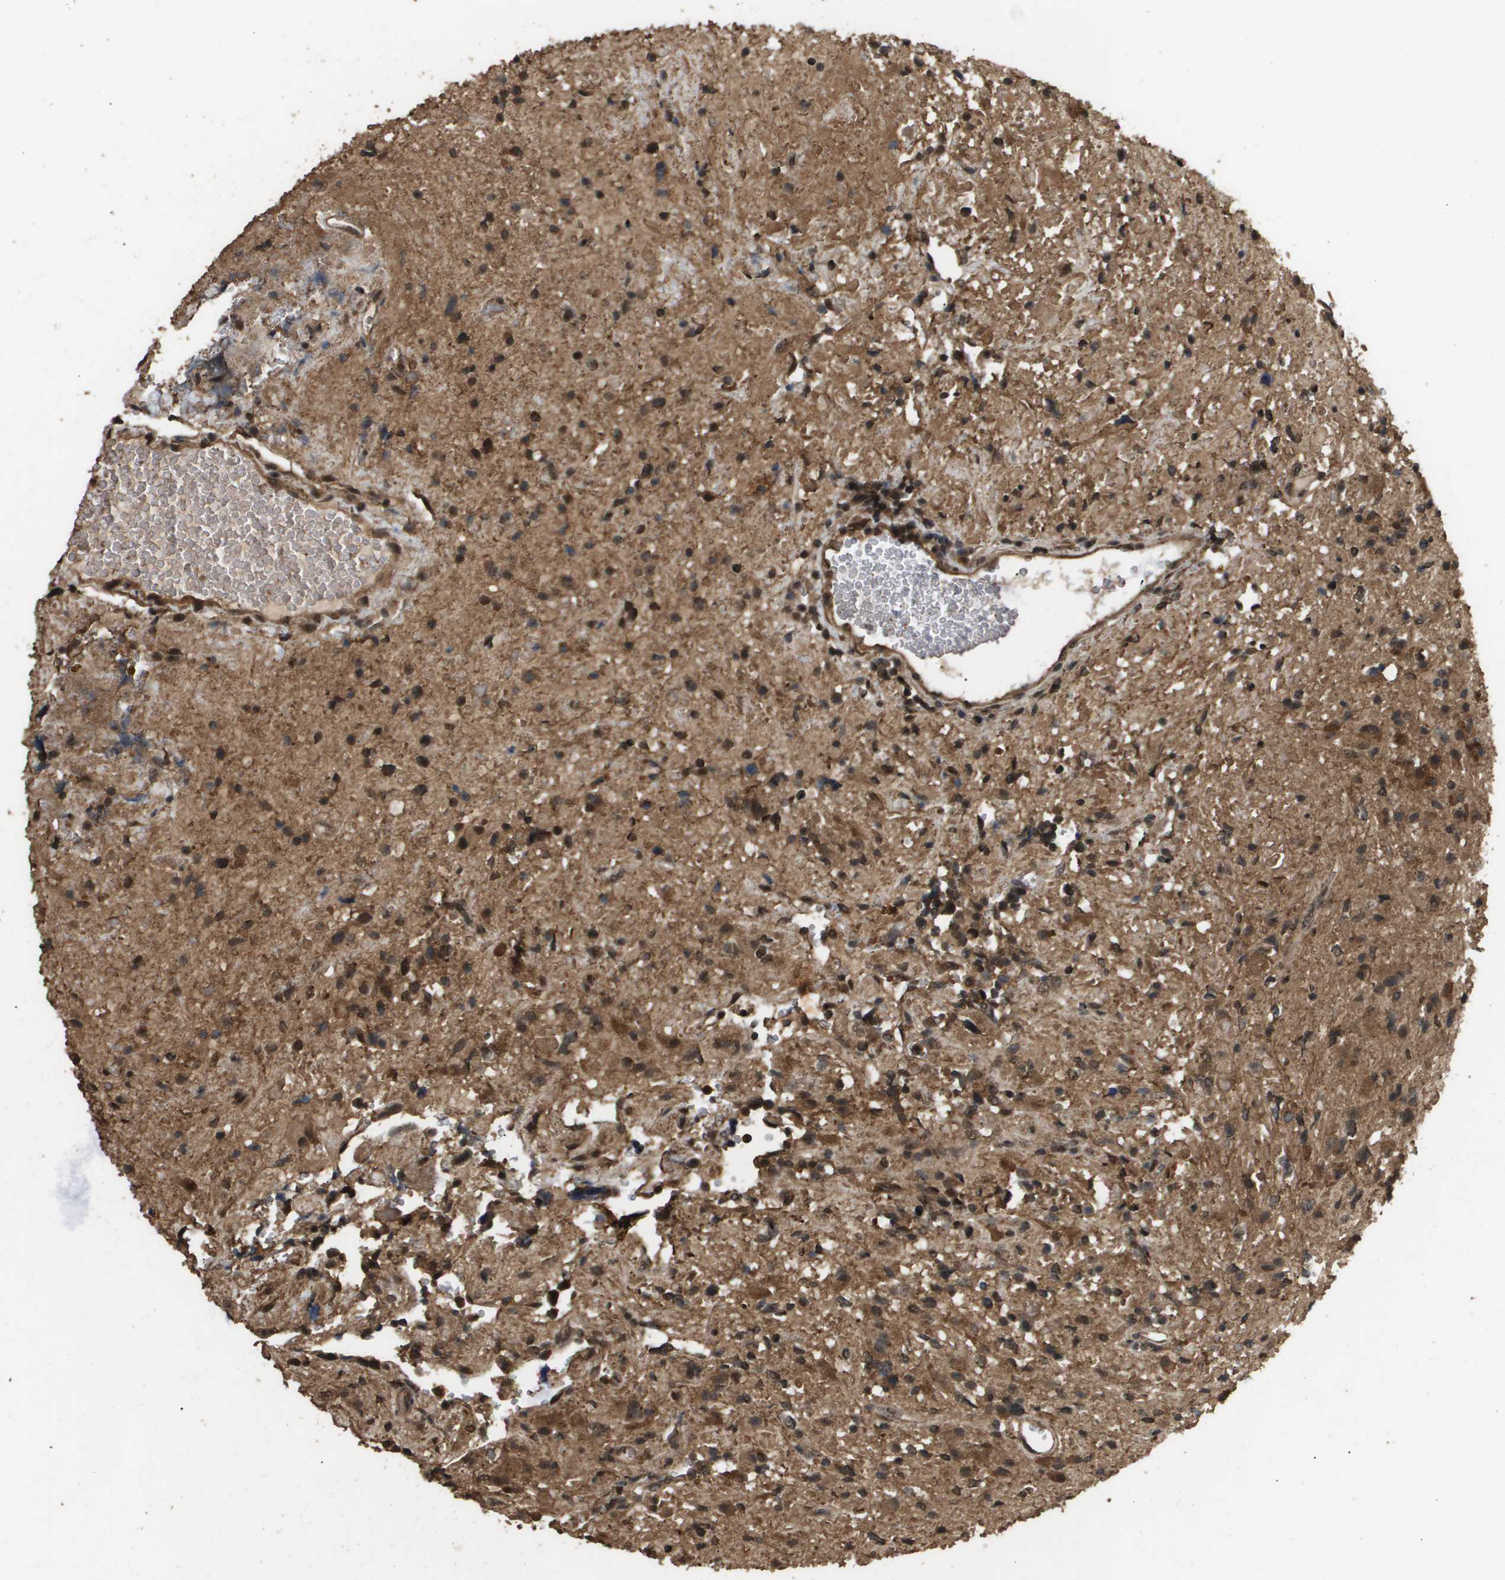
{"staining": {"intensity": "moderate", "quantity": ">75%", "location": "cytoplasmic/membranous,nuclear"}, "tissue": "glioma", "cell_type": "Tumor cells", "image_type": "cancer", "snomed": [{"axis": "morphology", "description": "Glioma, malignant, High grade"}, {"axis": "topography", "description": "Brain"}], "caption": "A brown stain labels moderate cytoplasmic/membranous and nuclear expression of a protein in malignant glioma (high-grade) tumor cells.", "gene": "ING1", "patient": {"sex": "male", "age": 33}}